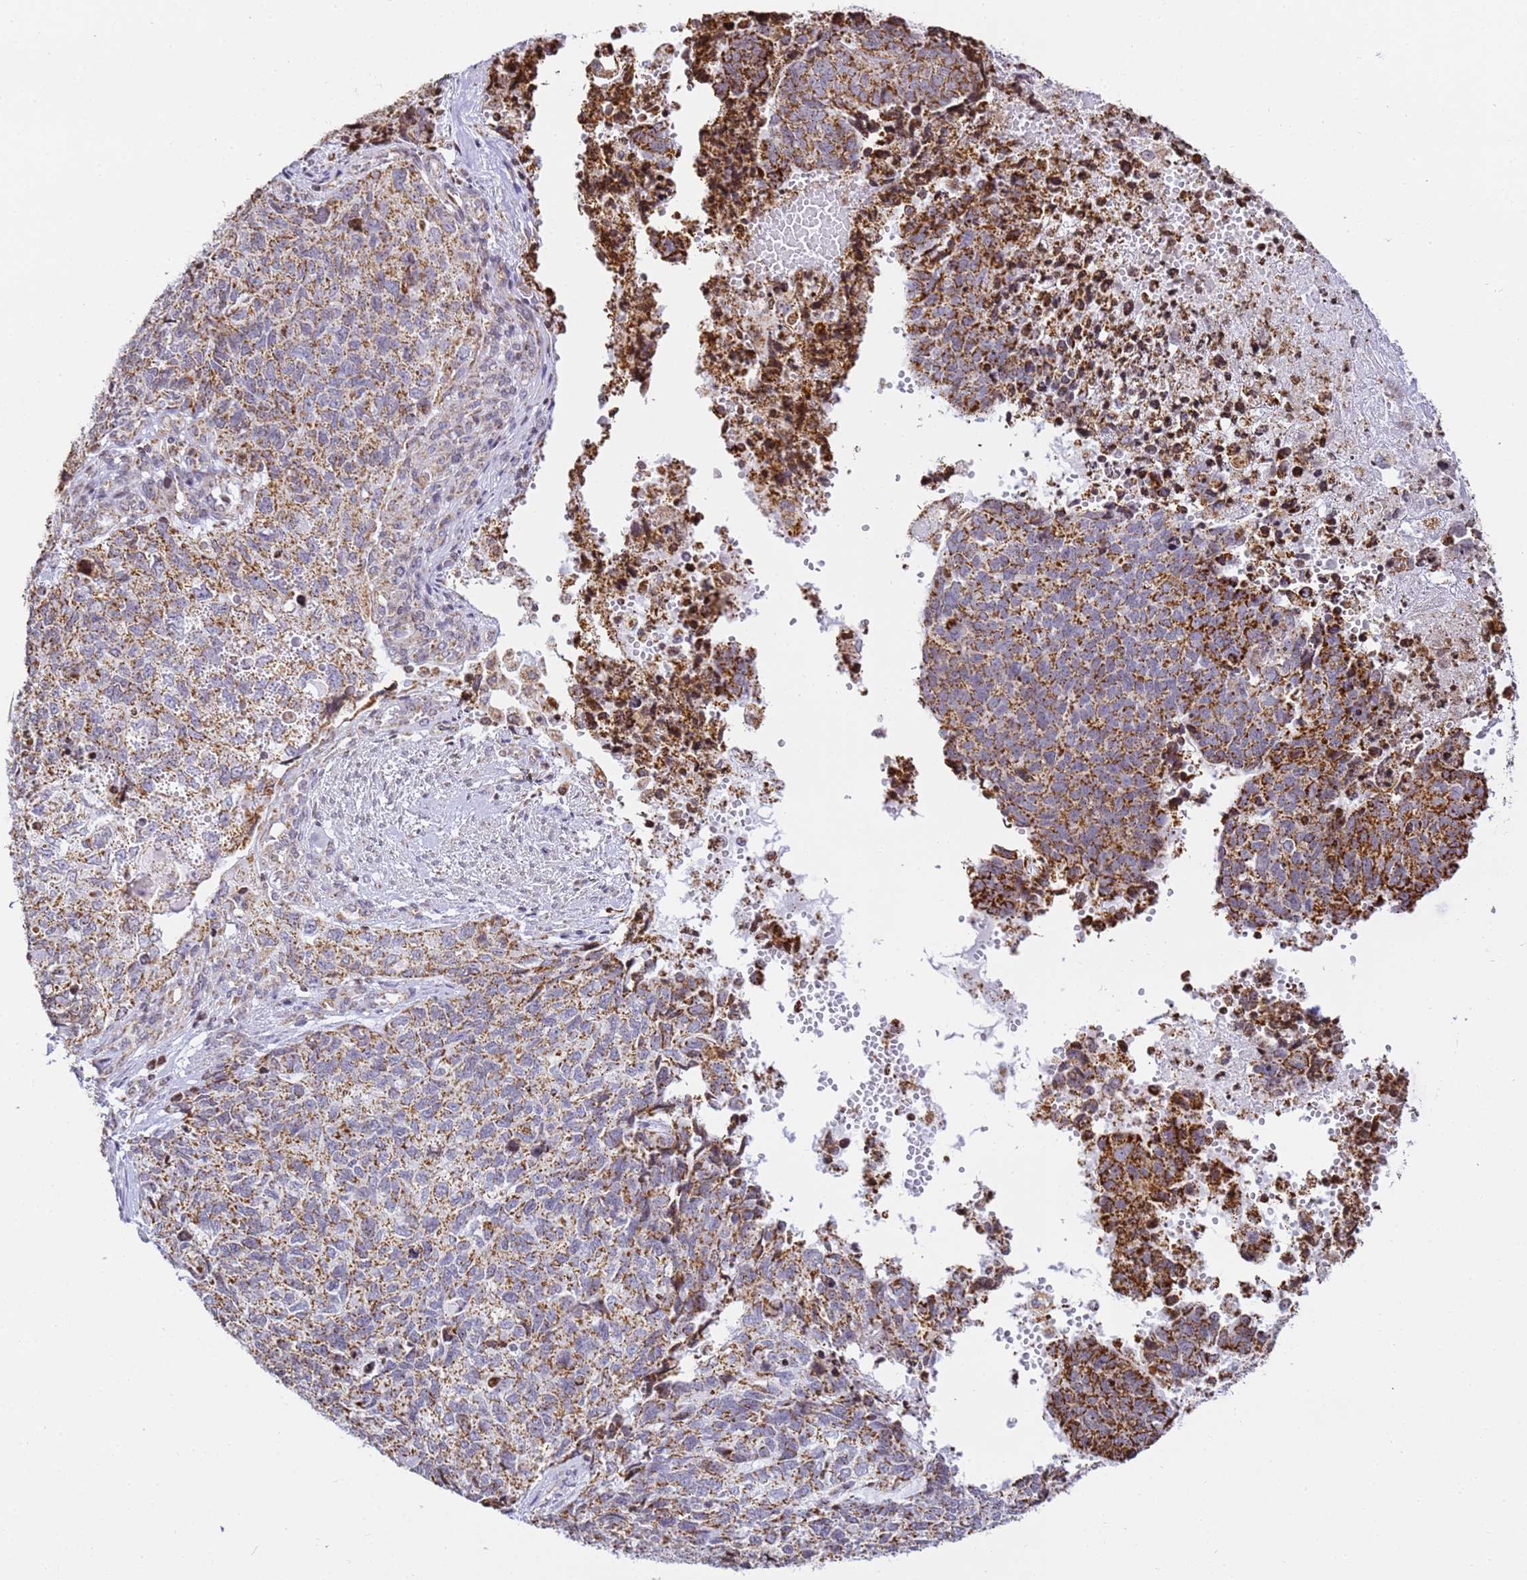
{"staining": {"intensity": "strong", "quantity": ">75%", "location": "cytoplasmic/membranous"}, "tissue": "cervical cancer", "cell_type": "Tumor cells", "image_type": "cancer", "snomed": [{"axis": "morphology", "description": "Squamous cell carcinoma, NOS"}, {"axis": "topography", "description": "Cervix"}], "caption": "A high-resolution histopathology image shows immunohistochemistry (IHC) staining of cervical cancer (squamous cell carcinoma), which reveals strong cytoplasmic/membranous staining in about >75% of tumor cells.", "gene": "HSPE1", "patient": {"sex": "female", "age": 63}}